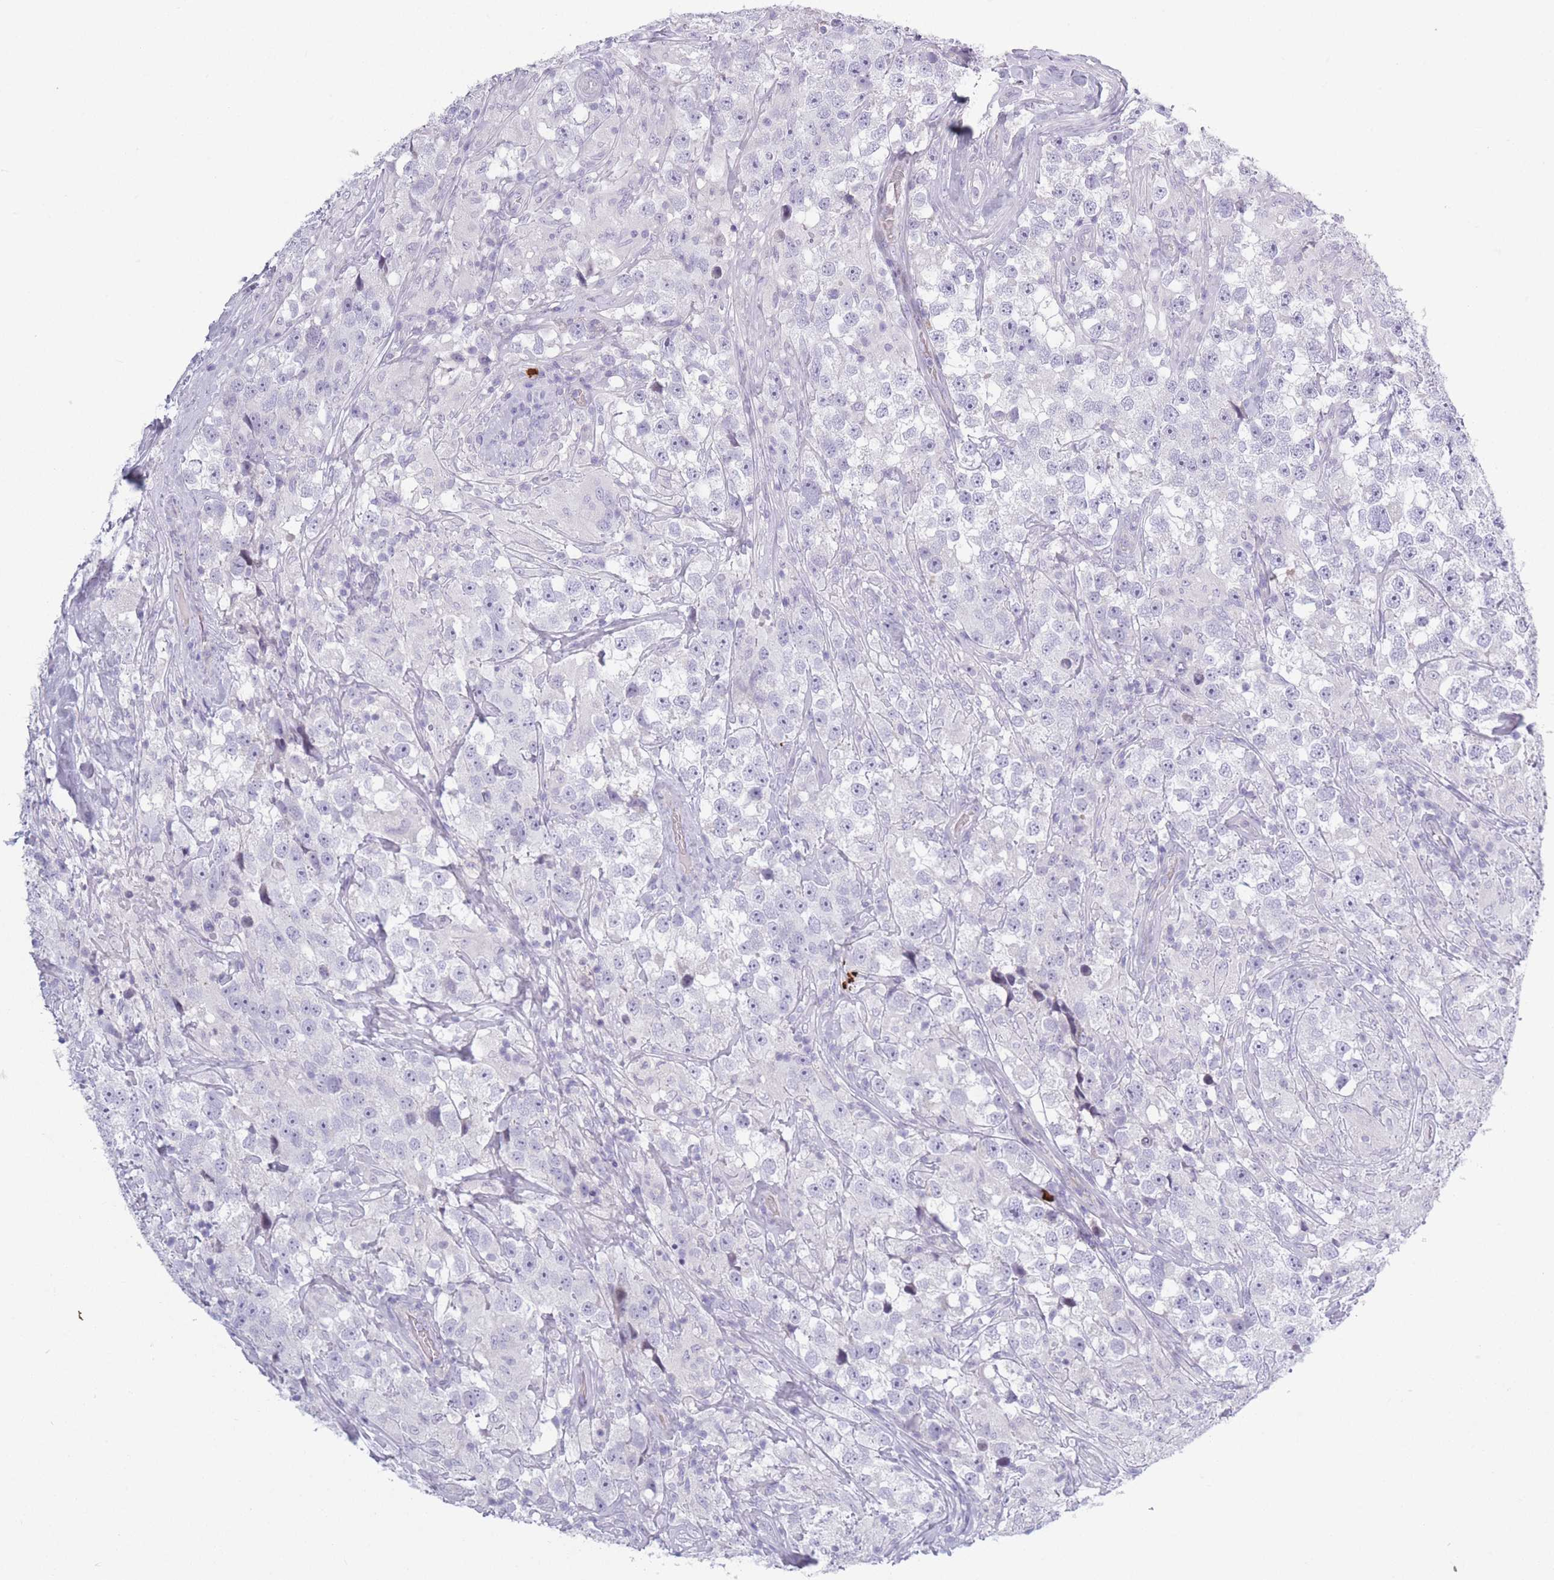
{"staining": {"intensity": "negative", "quantity": "none", "location": "none"}, "tissue": "testis cancer", "cell_type": "Tumor cells", "image_type": "cancer", "snomed": [{"axis": "morphology", "description": "Seminoma, NOS"}, {"axis": "topography", "description": "Testis"}], "caption": "Testis cancer (seminoma) was stained to show a protein in brown. There is no significant positivity in tumor cells.", "gene": "PLEKHG2", "patient": {"sex": "male", "age": 46}}